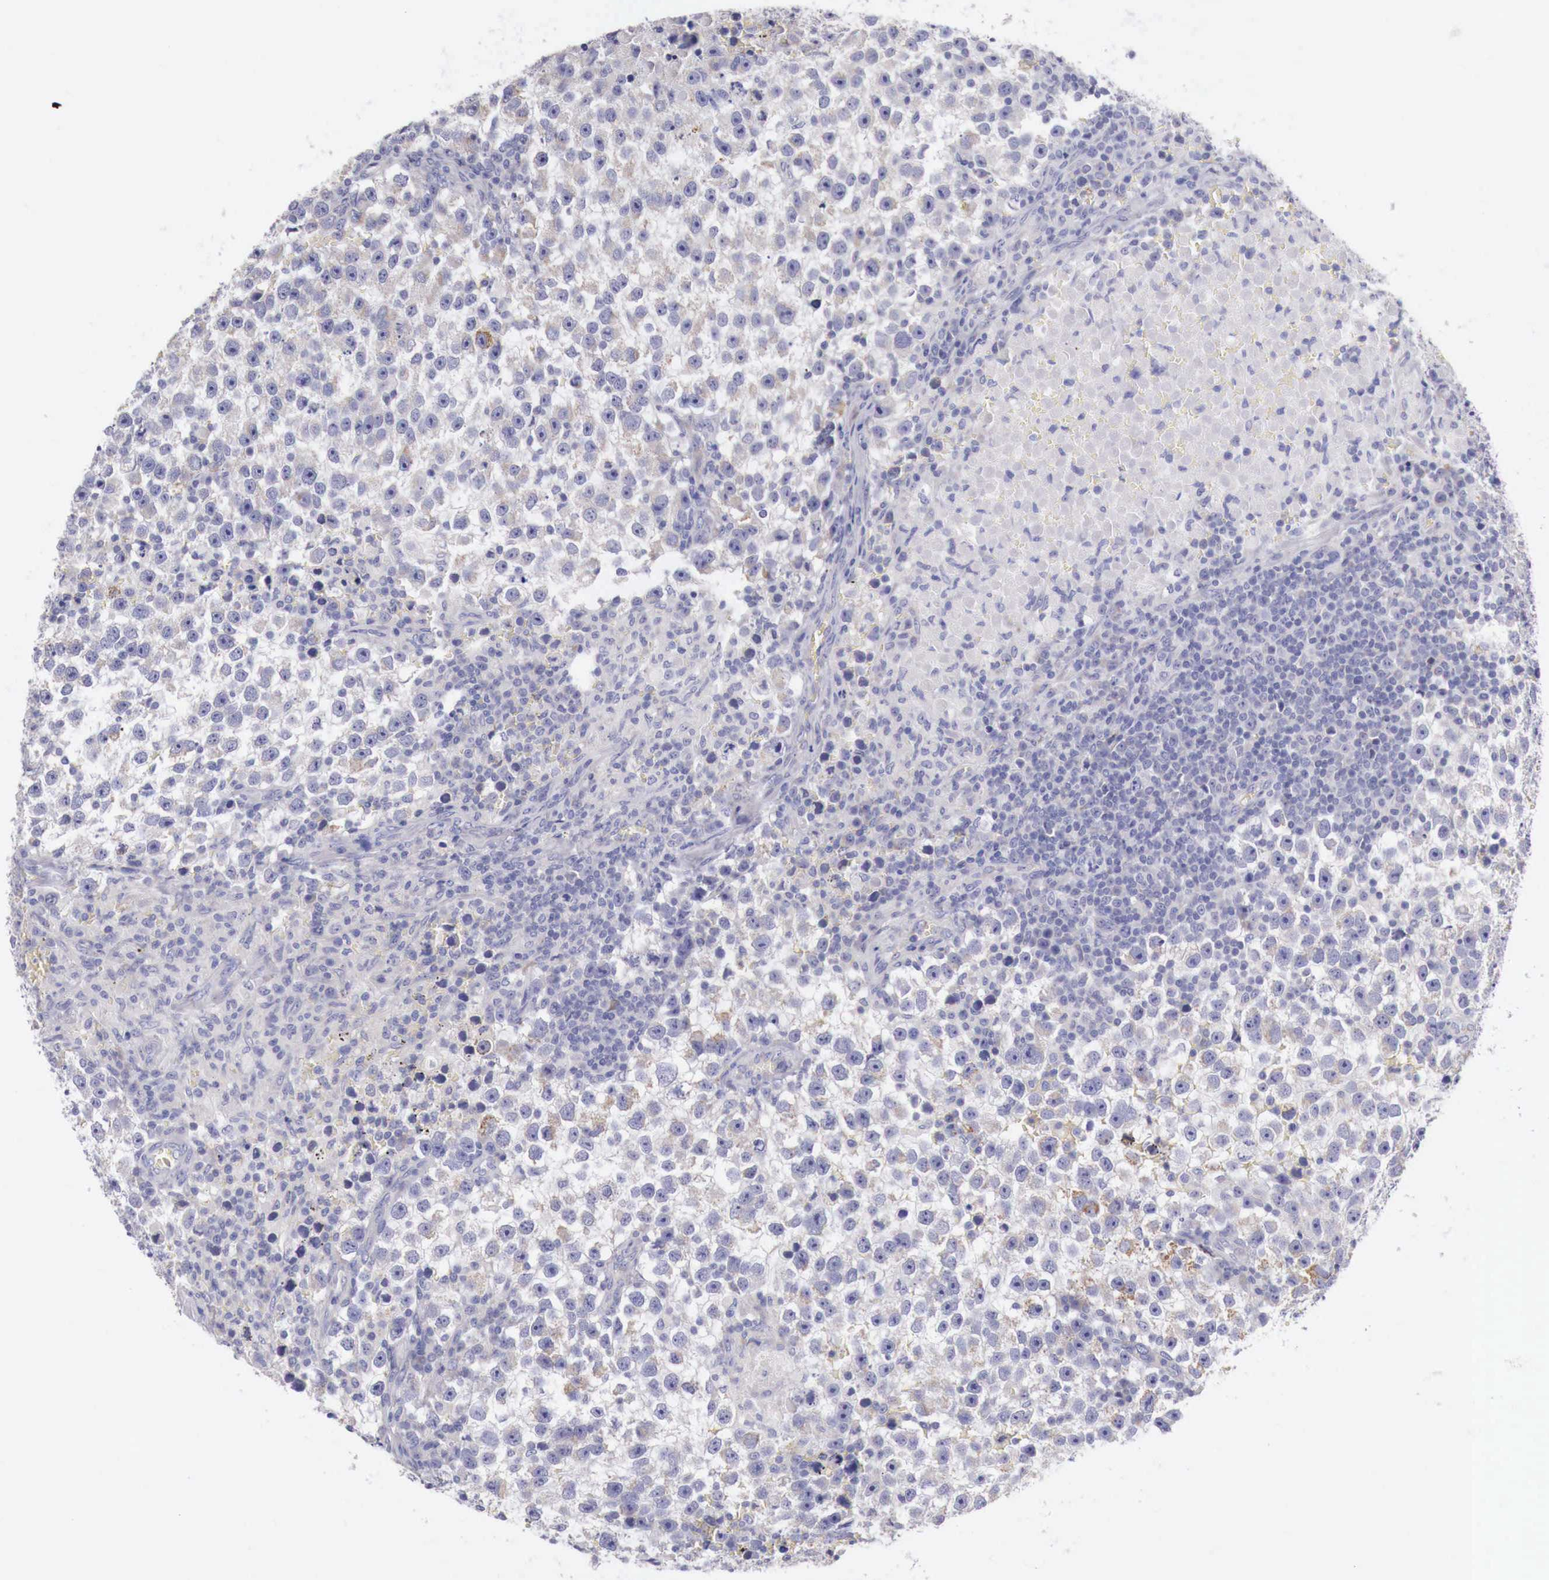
{"staining": {"intensity": "weak", "quantity": "25%-75%", "location": "cytoplasmic/membranous"}, "tissue": "testis cancer", "cell_type": "Tumor cells", "image_type": "cancer", "snomed": [{"axis": "morphology", "description": "Seminoma, NOS"}, {"axis": "topography", "description": "Testis"}], "caption": "Testis cancer was stained to show a protein in brown. There is low levels of weak cytoplasmic/membranous expression in approximately 25%-75% of tumor cells.", "gene": "NREP", "patient": {"sex": "male", "age": 33}}